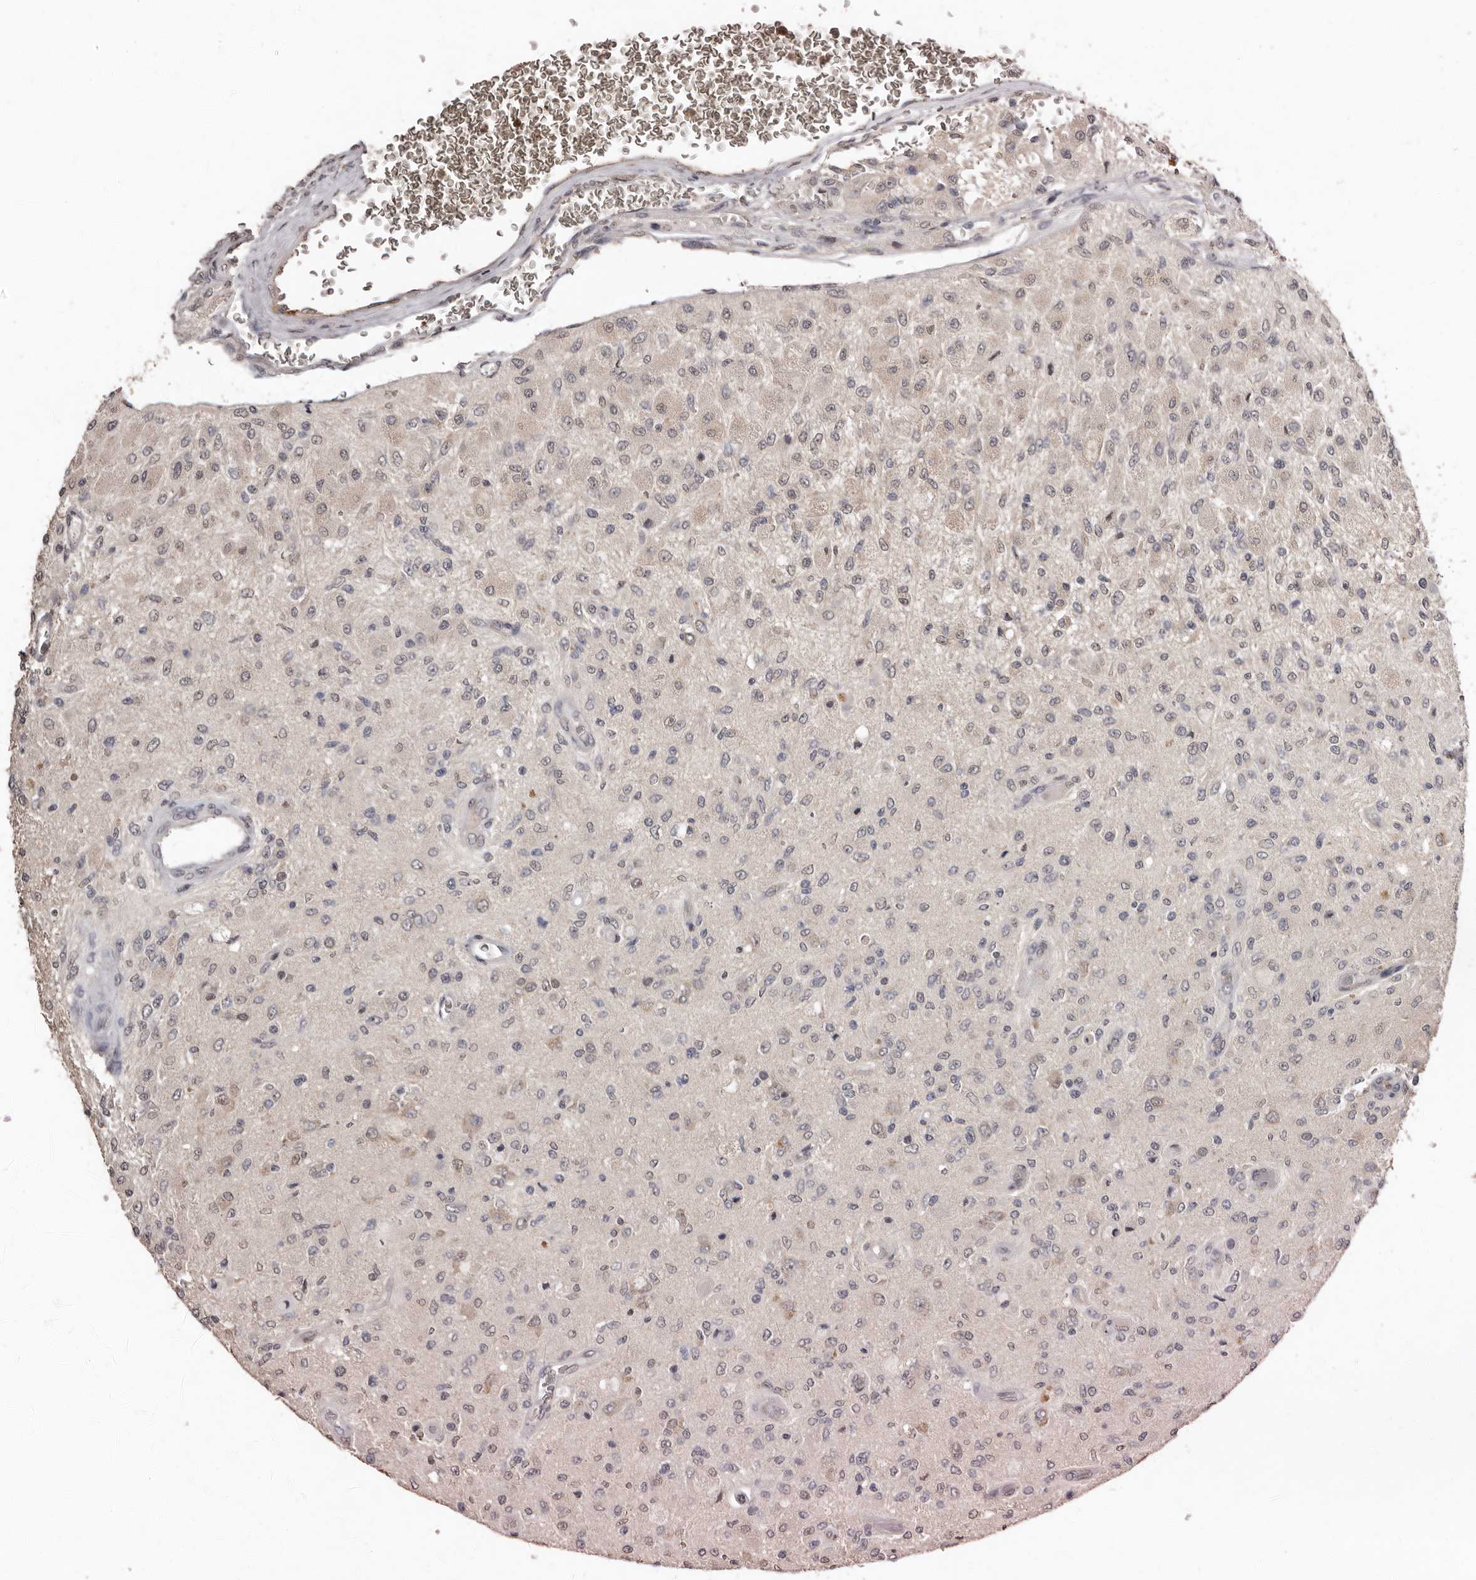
{"staining": {"intensity": "negative", "quantity": "none", "location": "none"}, "tissue": "glioma", "cell_type": "Tumor cells", "image_type": "cancer", "snomed": [{"axis": "morphology", "description": "Normal tissue, NOS"}, {"axis": "morphology", "description": "Glioma, malignant, High grade"}, {"axis": "topography", "description": "Cerebral cortex"}], "caption": "This is an IHC image of human glioma. There is no positivity in tumor cells.", "gene": "SULT1E1", "patient": {"sex": "male", "age": 77}}